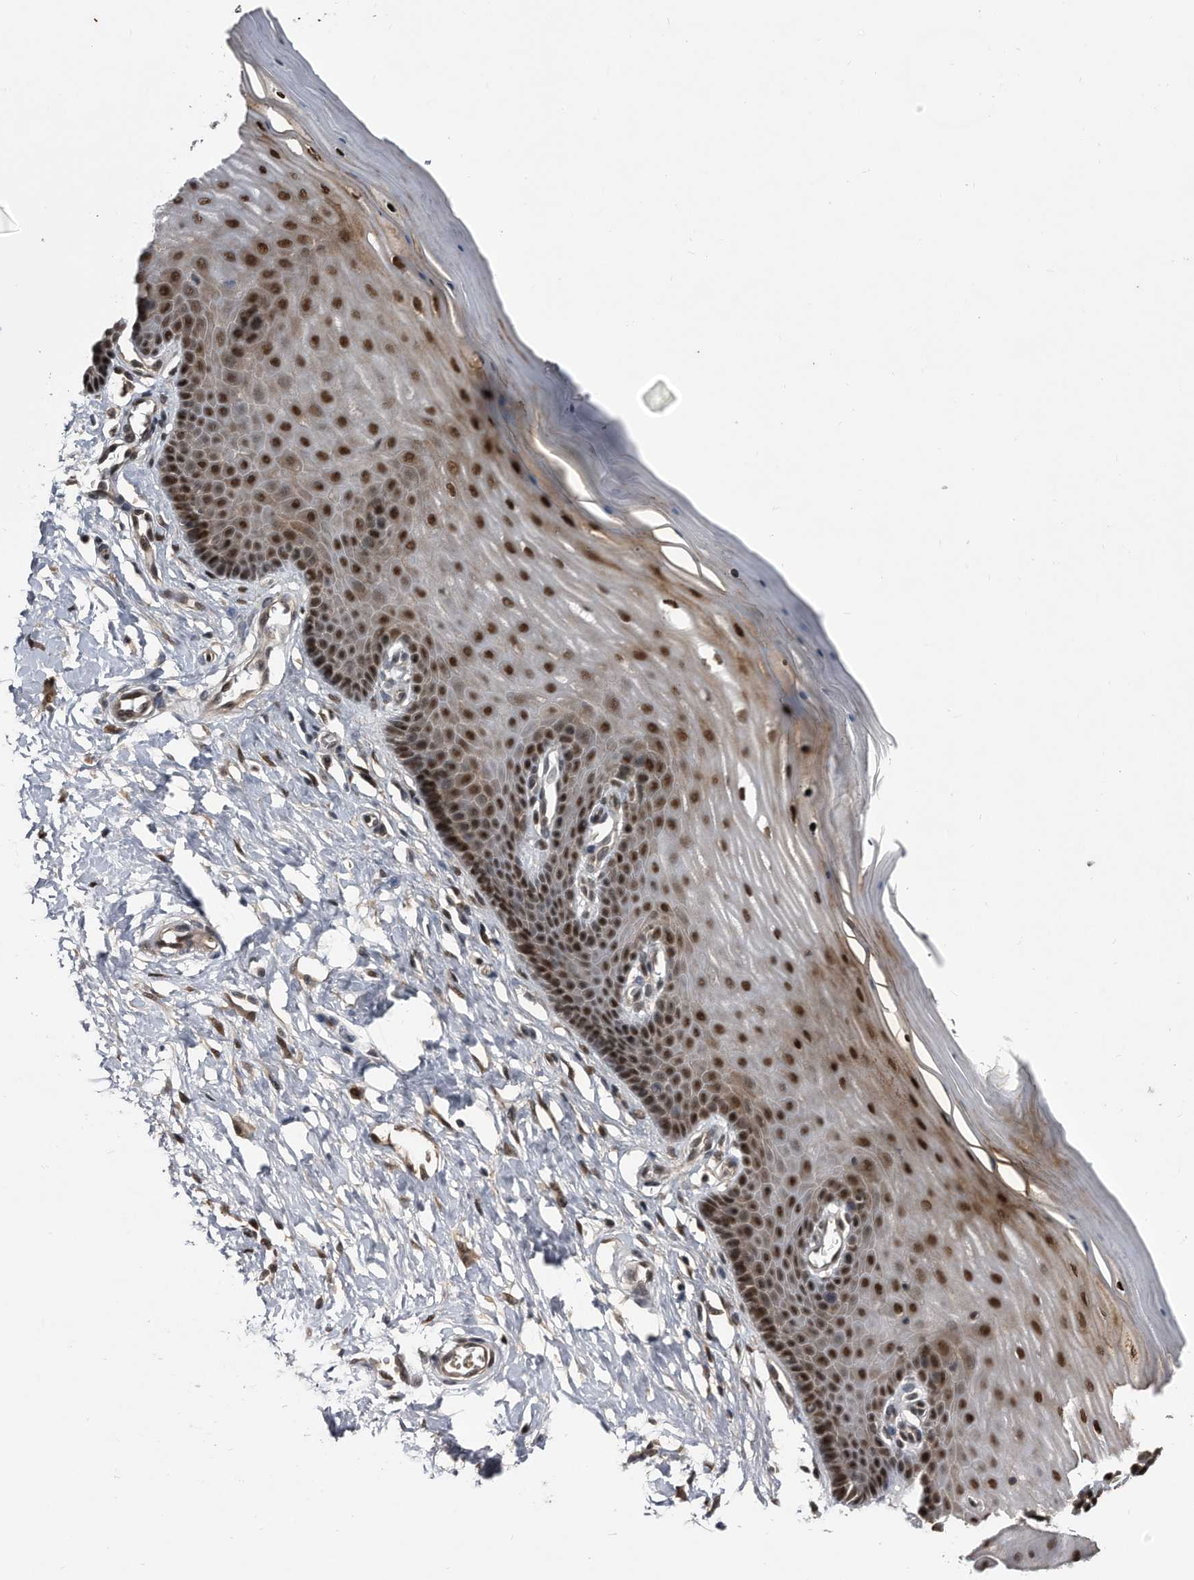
{"staining": {"intensity": "moderate", "quantity": ">75%", "location": "nuclear"}, "tissue": "cervix", "cell_type": "Glandular cells", "image_type": "normal", "snomed": [{"axis": "morphology", "description": "Normal tissue, NOS"}, {"axis": "topography", "description": "Cervix"}], "caption": "Immunohistochemical staining of unremarkable cervix shows >75% levels of moderate nuclear protein staining in about >75% of glandular cells. Nuclei are stained in blue.", "gene": "RAD23B", "patient": {"sex": "female", "age": 55}}